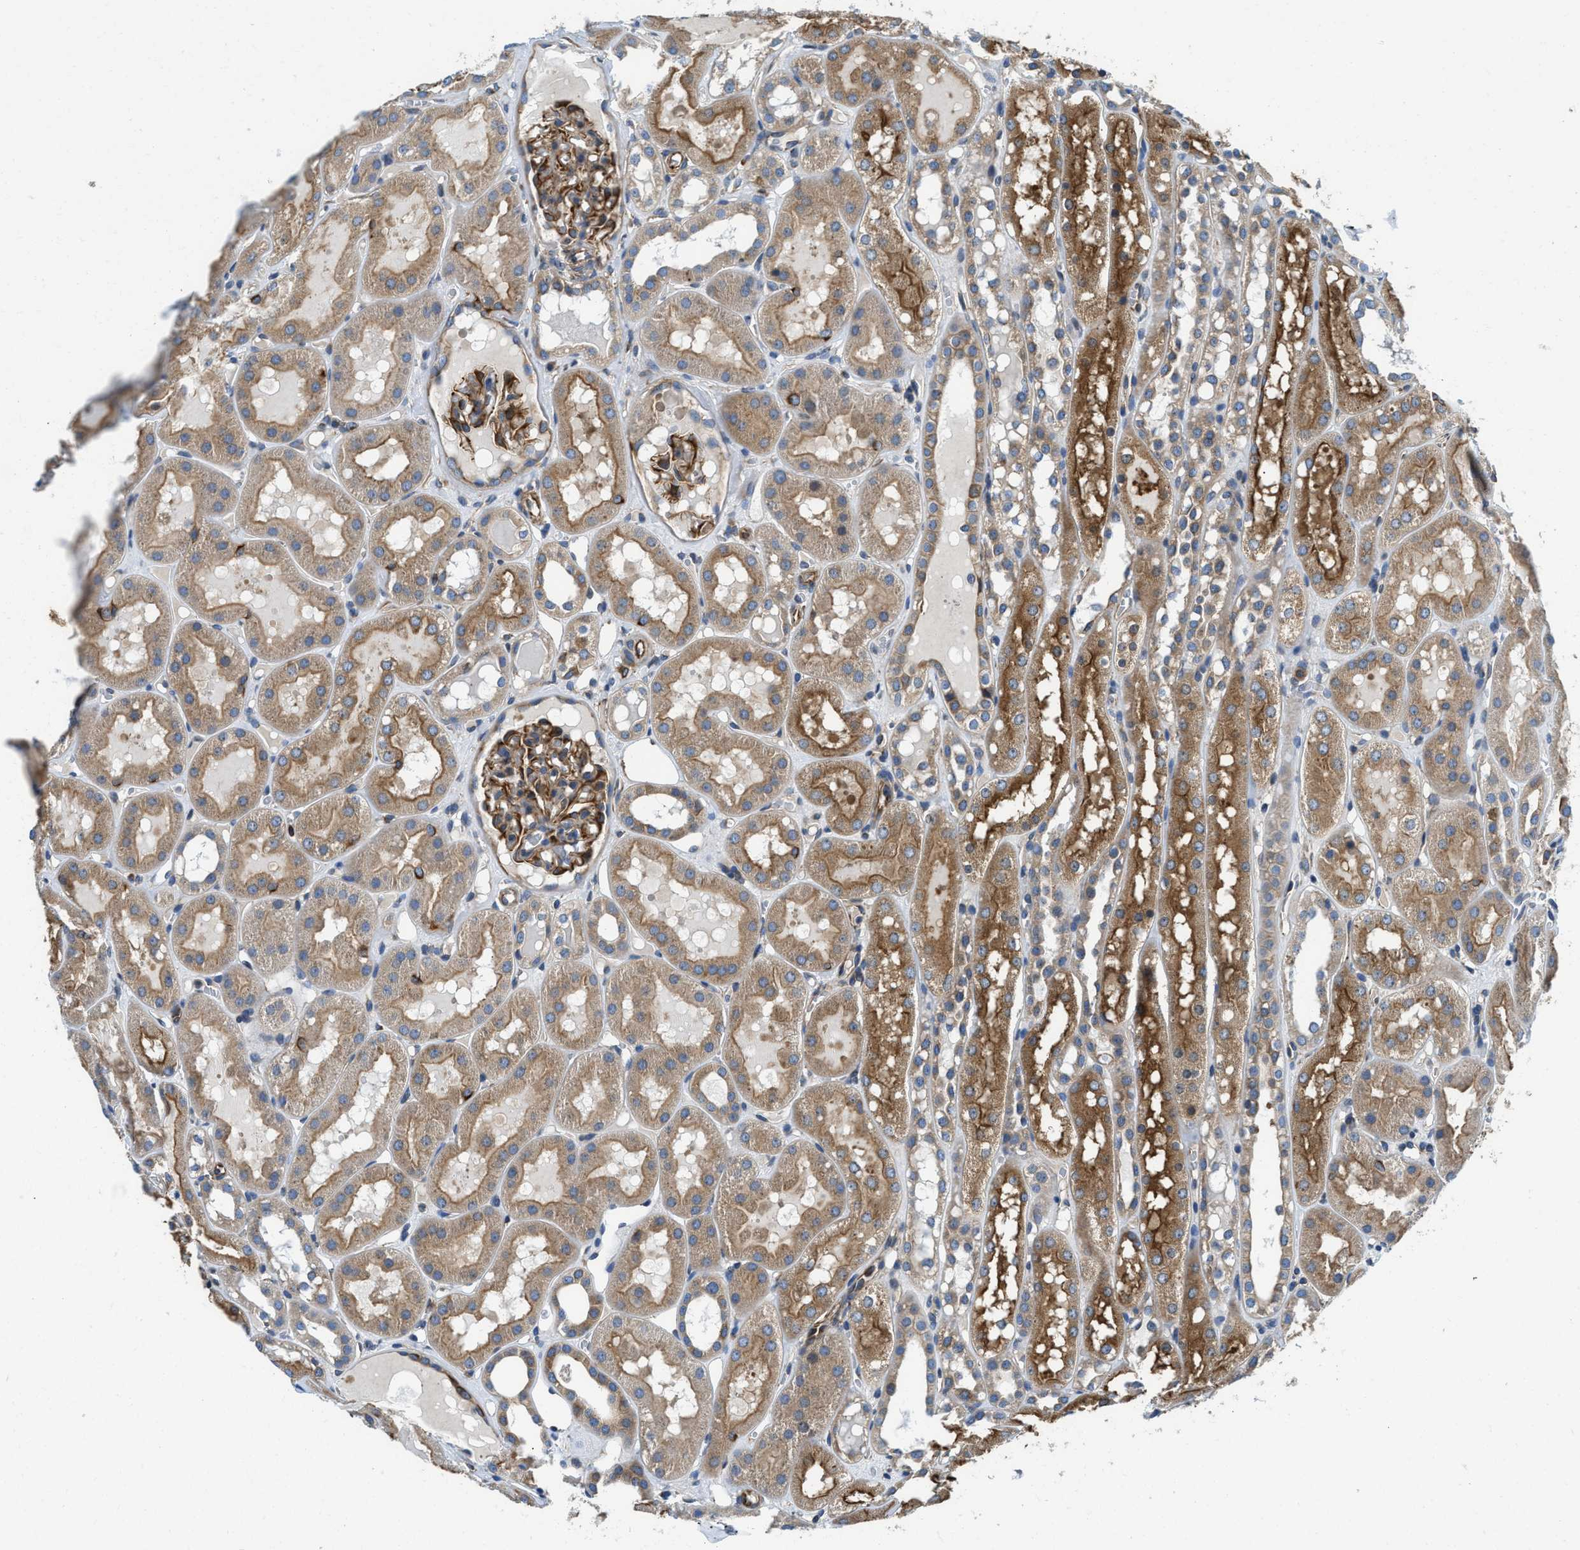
{"staining": {"intensity": "strong", "quantity": "25%-75%", "location": "cytoplasmic/membranous"}, "tissue": "kidney", "cell_type": "Cells in glomeruli", "image_type": "normal", "snomed": [{"axis": "morphology", "description": "Normal tissue, NOS"}, {"axis": "topography", "description": "Kidney"}, {"axis": "topography", "description": "Urinary bladder"}], "caption": "The histopathology image exhibits immunohistochemical staining of unremarkable kidney. There is strong cytoplasmic/membranous staining is present in approximately 25%-75% of cells in glomeruli.", "gene": "HSD17B12", "patient": {"sex": "male", "age": 16}}